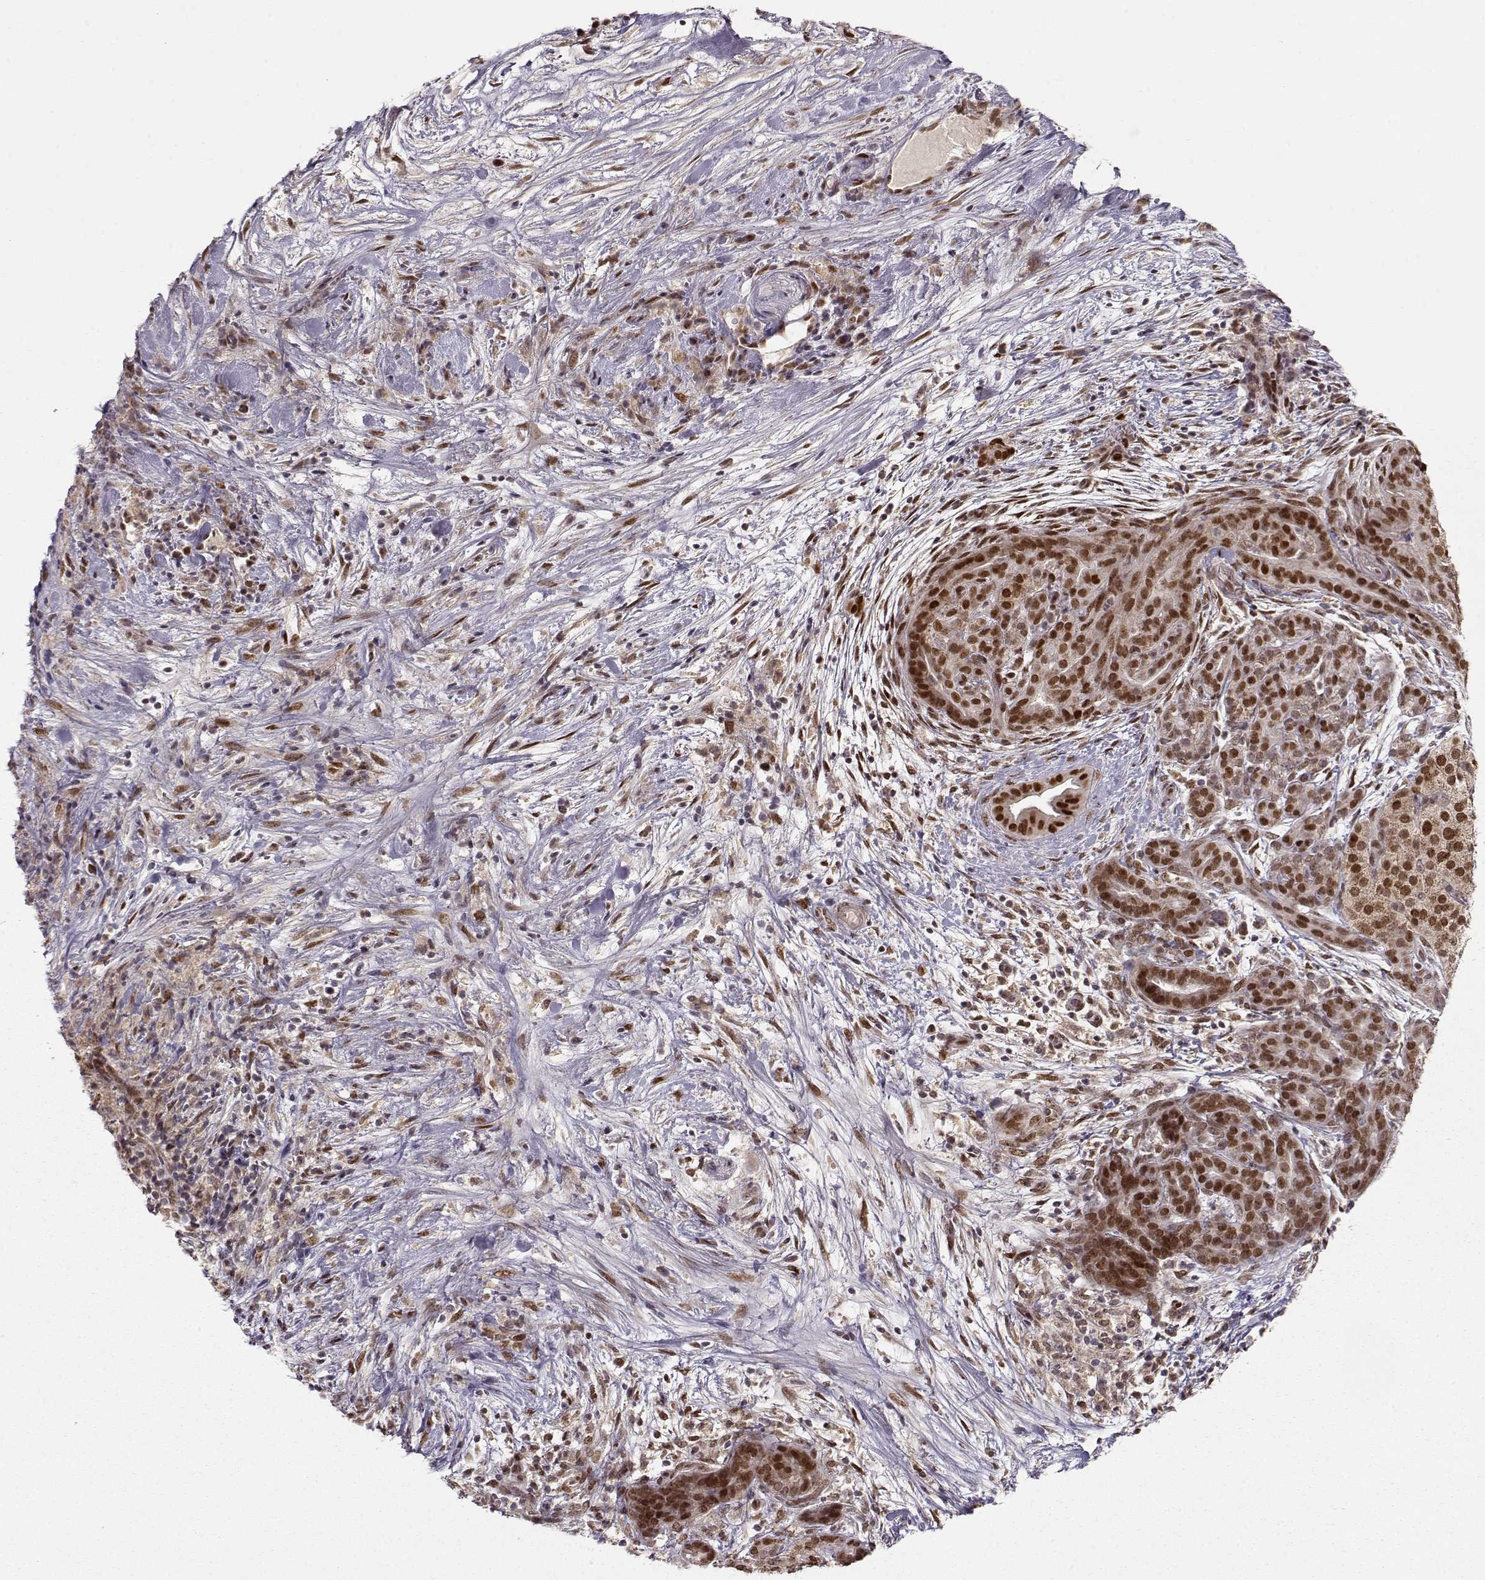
{"staining": {"intensity": "strong", "quantity": ">75%", "location": "nuclear"}, "tissue": "pancreatic cancer", "cell_type": "Tumor cells", "image_type": "cancer", "snomed": [{"axis": "morphology", "description": "Adenocarcinoma, NOS"}, {"axis": "topography", "description": "Pancreas"}], "caption": "Immunohistochemical staining of human pancreatic adenocarcinoma displays strong nuclear protein expression in approximately >75% of tumor cells.", "gene": "RAI1", "patient": {"sex": "male", "age": 44}}